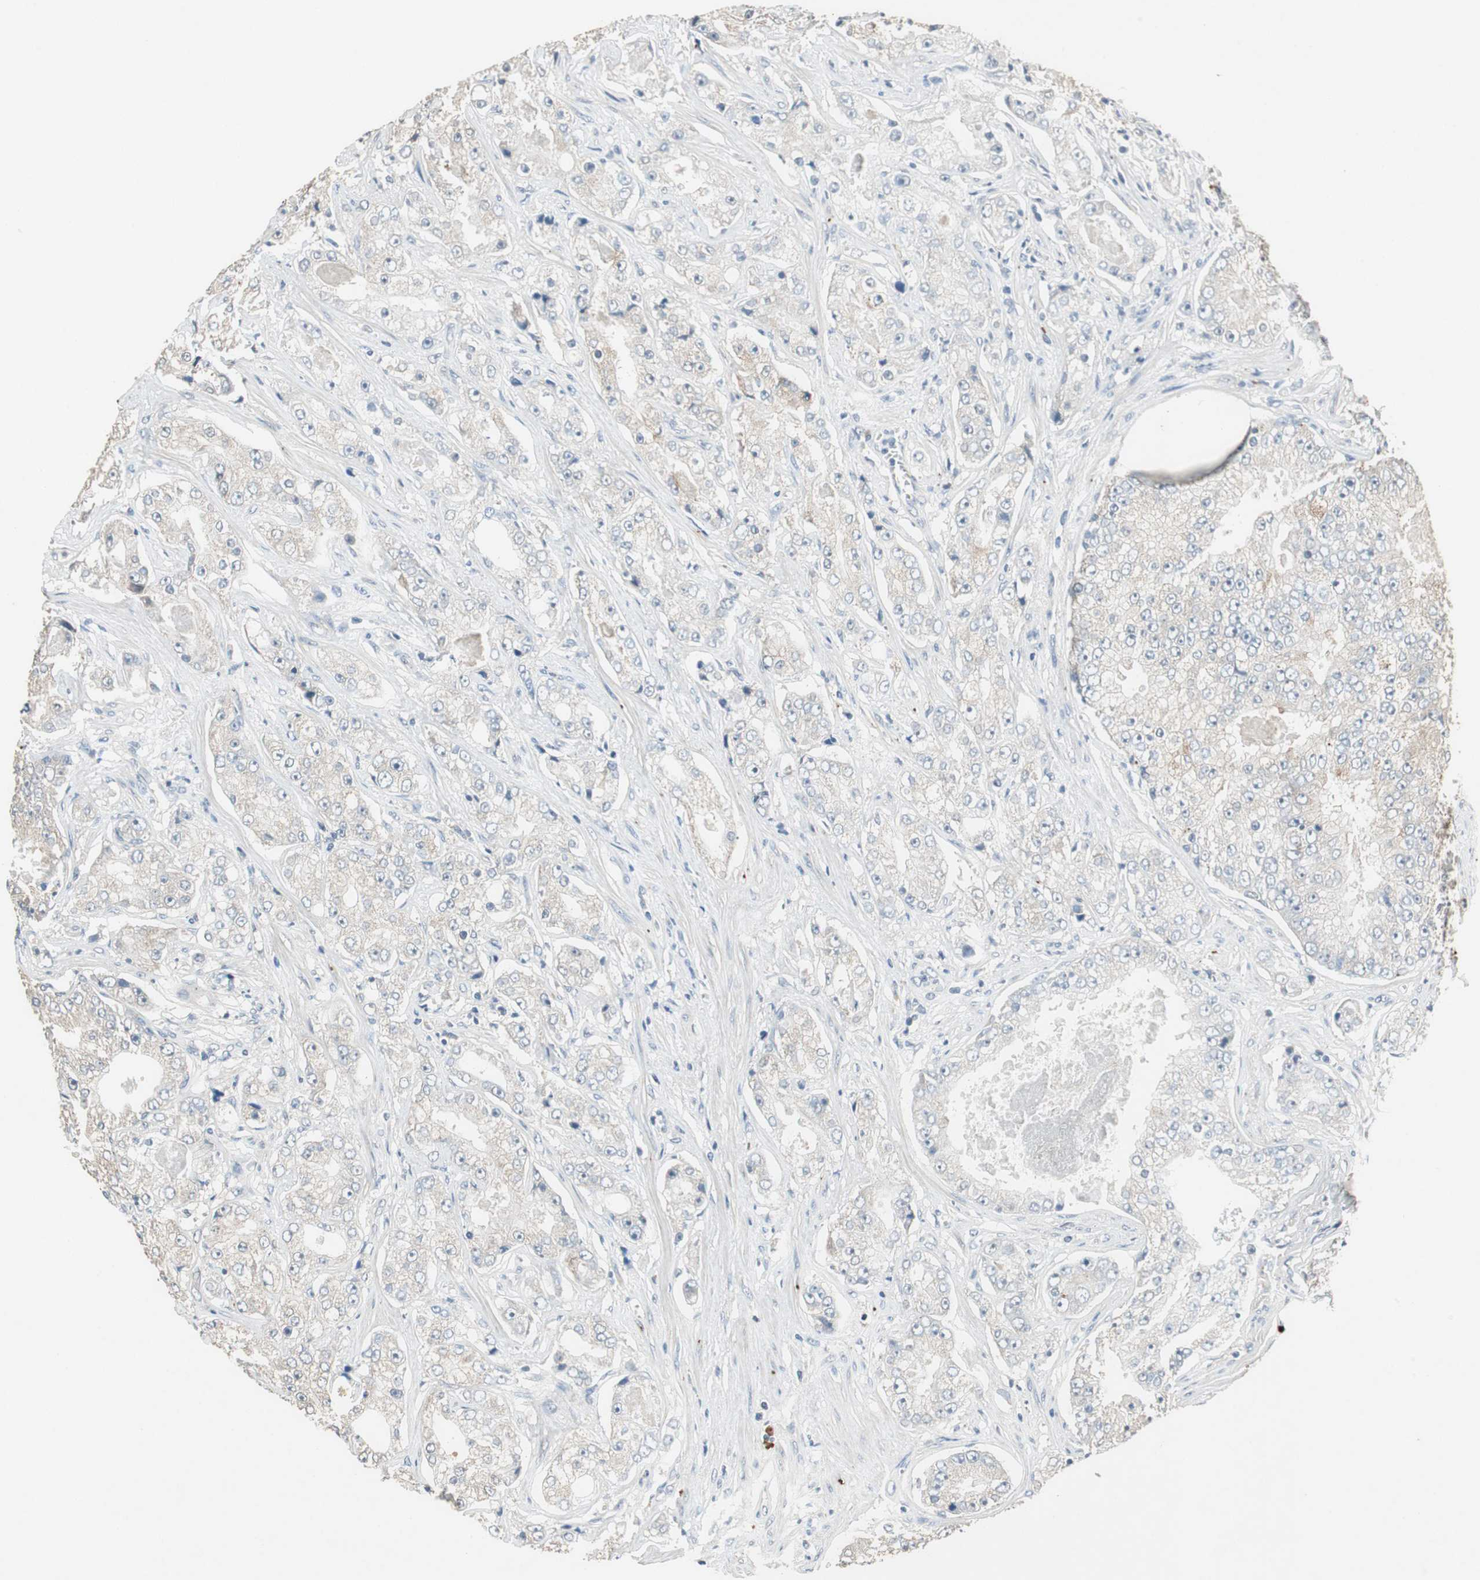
{"staining": {"intensity": "weak", "quantity": "<25%", "location": "cytoplasmic/membranous"}, "tissue": "prostate cancer", "cell_type": "Tumor cells", "image_type": "cancer", "snomed": [{"axis": "morphology", "description": "Adenocarcinoma, High grade"}, {"axis": "topography", "description": "Prostate"}], "caption": "The micrograph exhibits no staining of tumor cells in prostate cancer.", "gene": "PI4KB", "patient": {"sex": "male", "age": 73}}